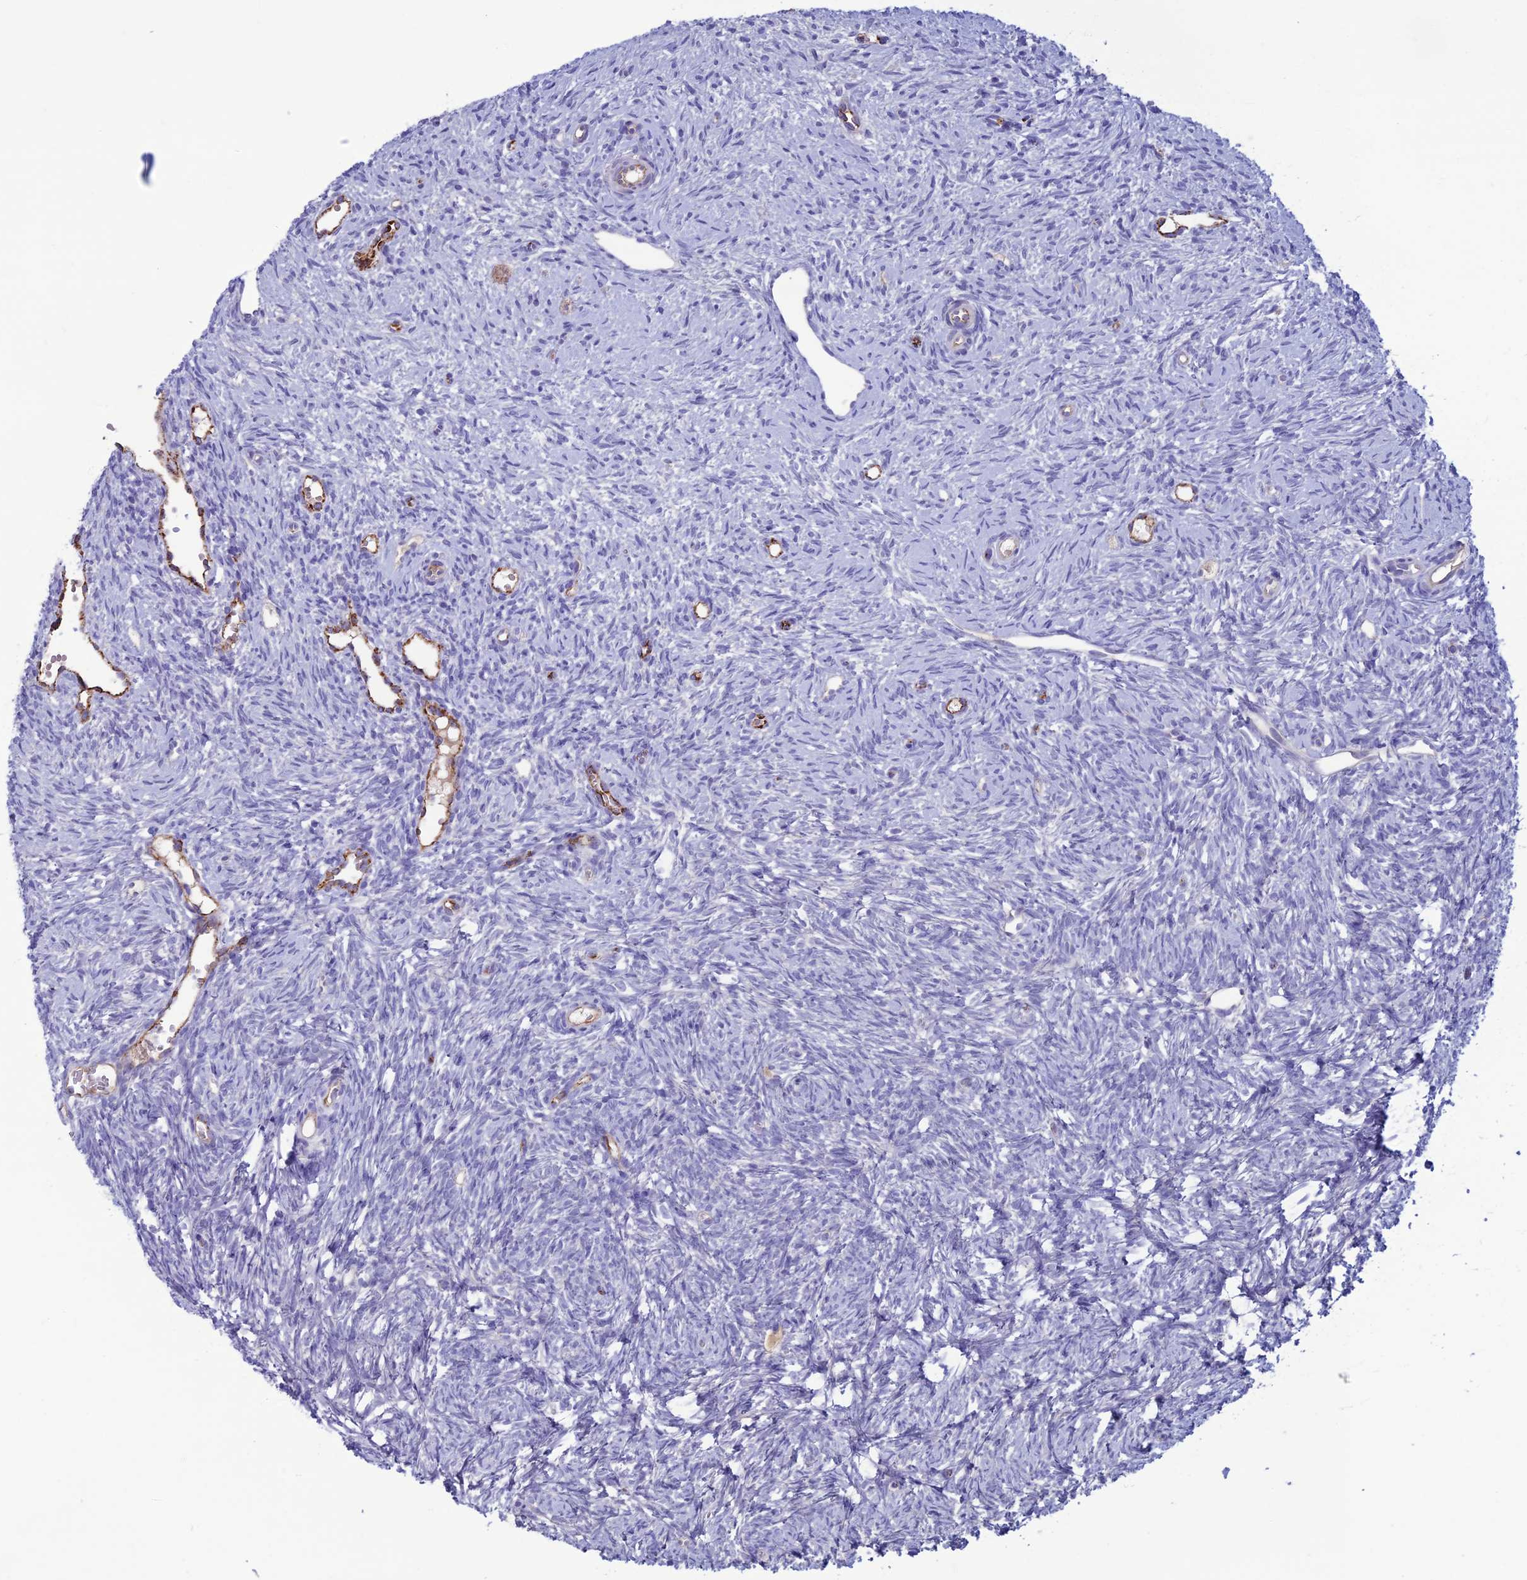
{"staining": {"intensity": "negative", "quantity": "none", "location": "none"}, "tissue": "ovary", "cell_type": "Follicle cells", "image_type": "normal", "snomed": [{"axis": "morphology", "description": "Normal tissue, NOS"}, {"axis": "topography", "description": "Ovary"}], "caption": "The image reveals no staining of follicle cells in normal ovary.", "gene": "CDC42EP5", "patient": {"sex": "female", "age": 51}}